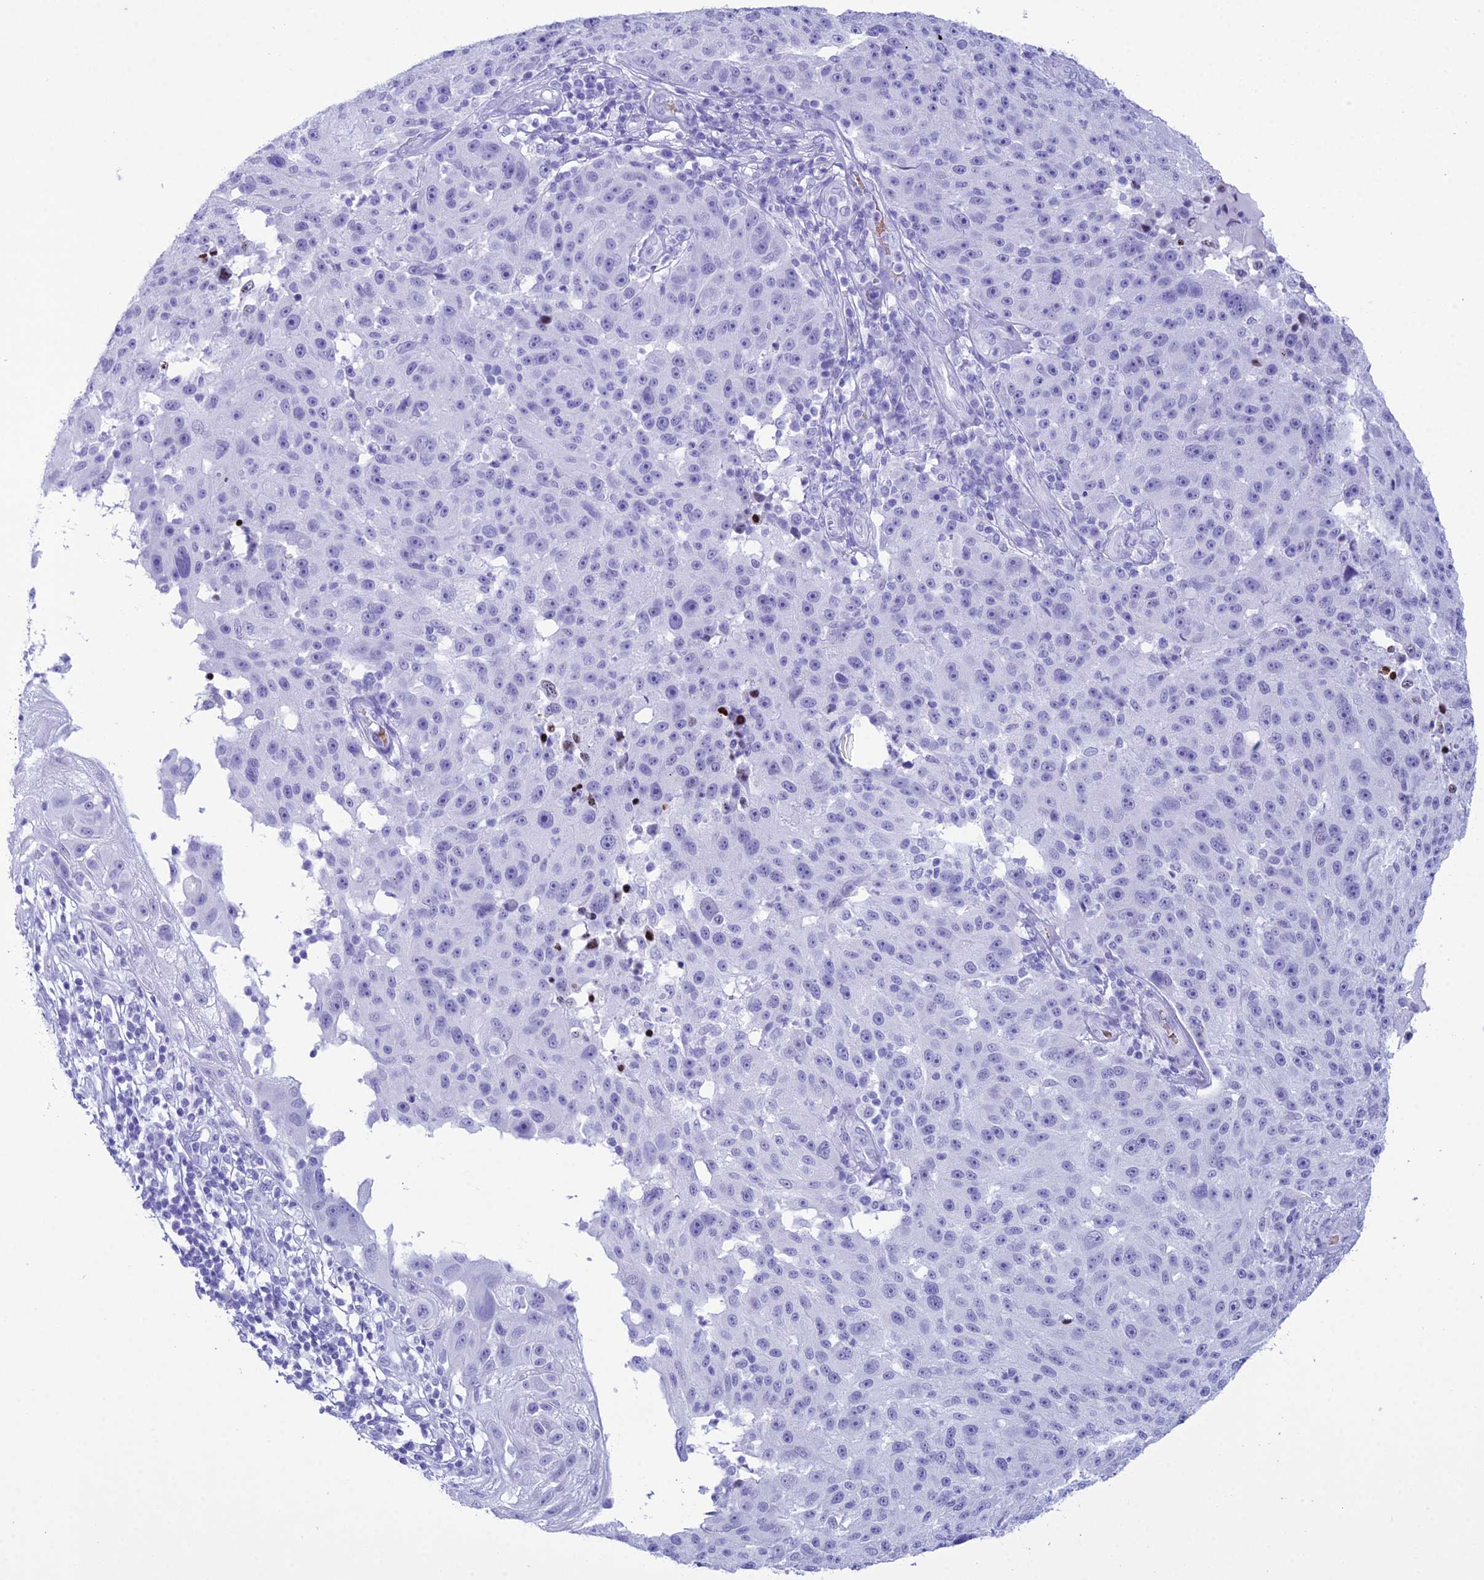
{"staining": {"intensity": "negative", "quantity": "none", "location": "none"}, "tissue": "melanoma", "cell_type": "Tumor cells", "image_type": "cancer", "snomed": [{"axis": "morphology", "description": "Malignant melanoma, NOS"}, {"axis": "topography", "description": "Skin"}], "caption": "This is an immunohistochemistry (IHC) histopathology image of human malignant melanoma. There is no positivity in tumor cells.", "gene": "RNPS1", "patient": {"sex": "male", "age": 53}}